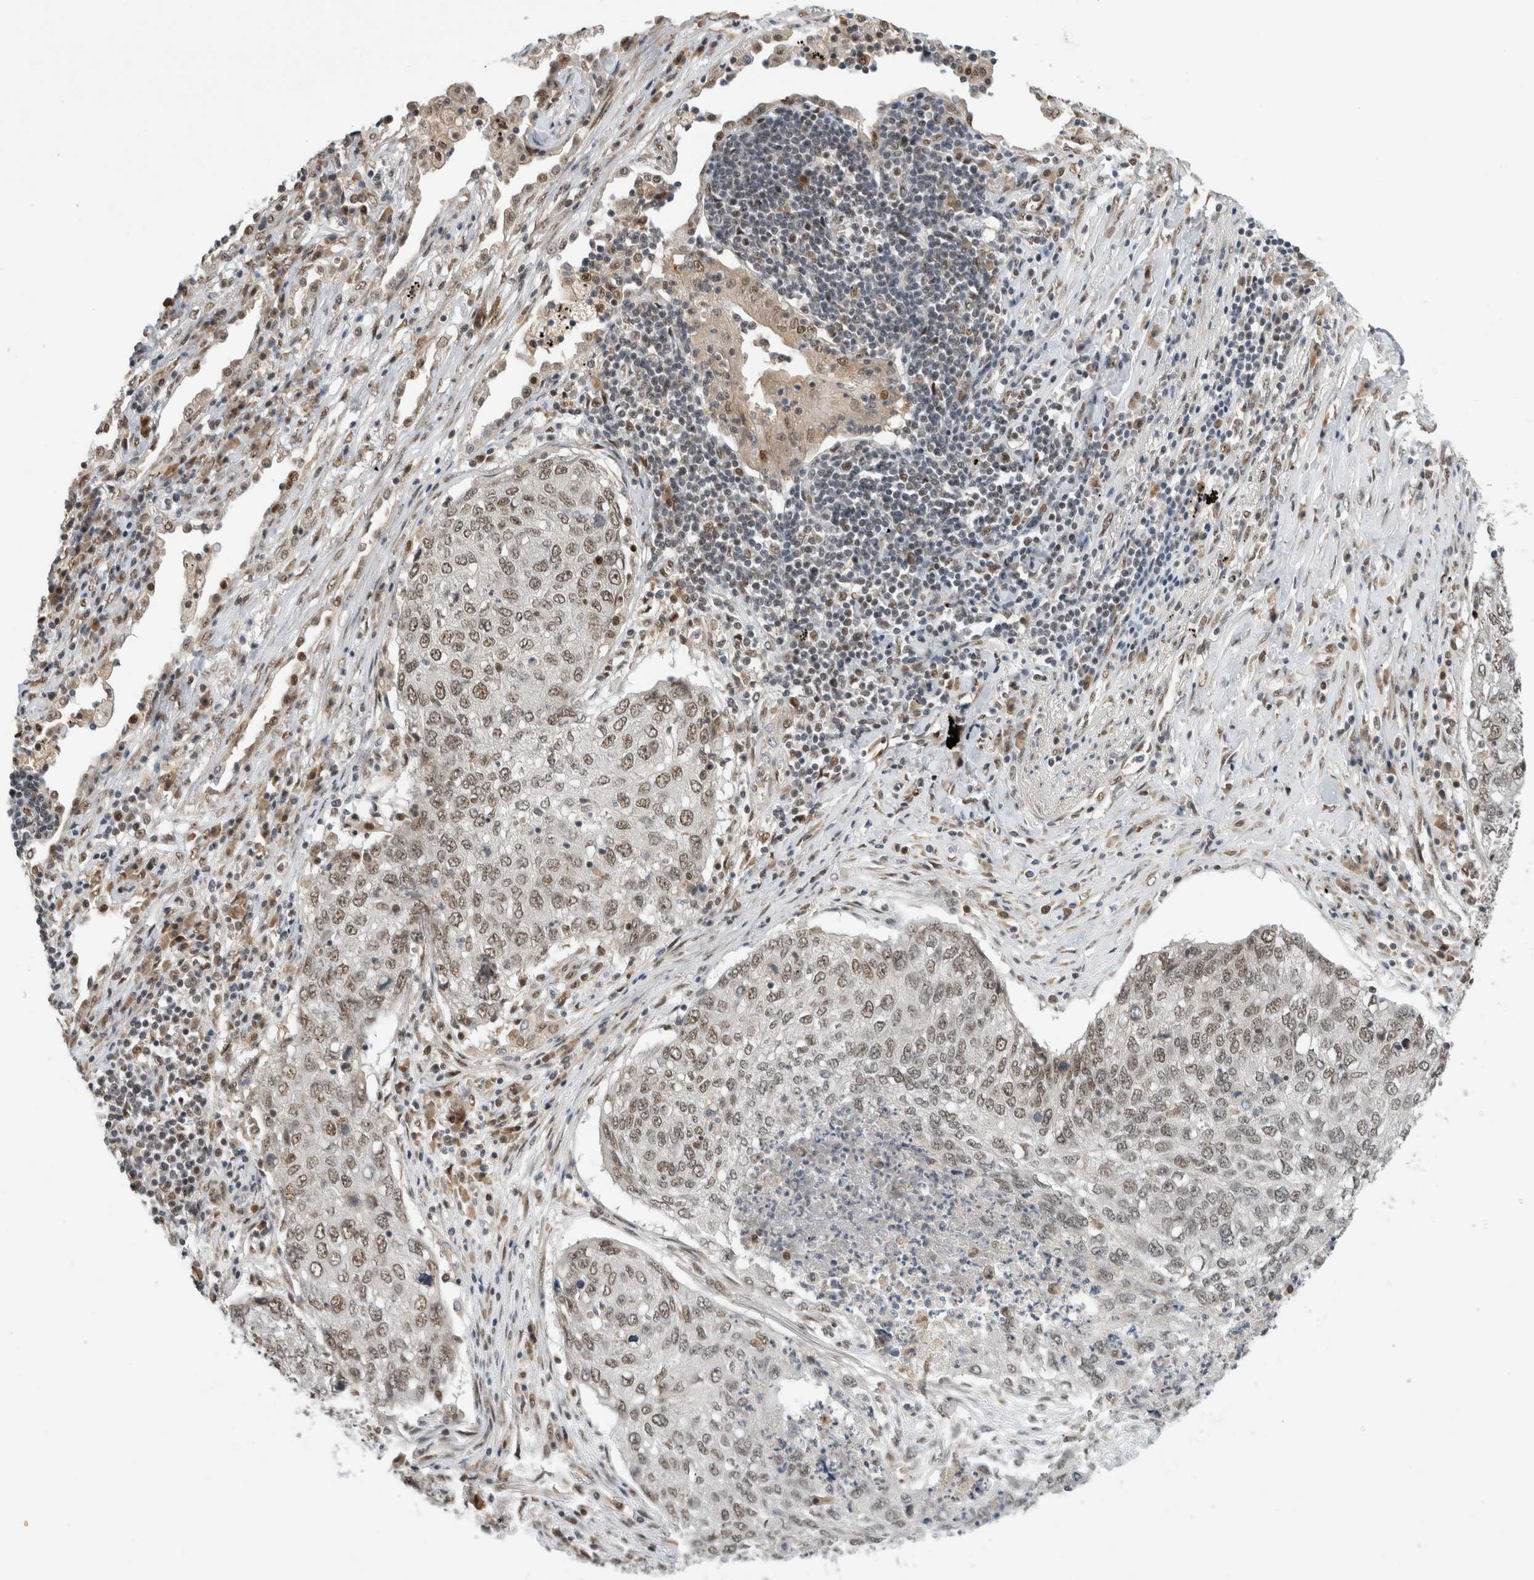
{"staining": {"intensity": "weak", "quantity": ">75%", "location": "nuclear"}, "tissue": "lung cancer", "cell_type": "Tumor cells", "image_type": "cancer", "snomed": [{"axis": "morphology", "description": "Squamous cell carcinoma, NOS"}, {"axis": "topography", "description": "Lung"}], "caption": "Brown immunohistochemical staining in lung squamous cell carcinoma shows weak nuclear staining in about >75% of tumor cells. (DAB IHC with brightfield microscopy, high magnification).", "gene": "NCAPG2", "patient": {"sex": "female", "age": 63}}